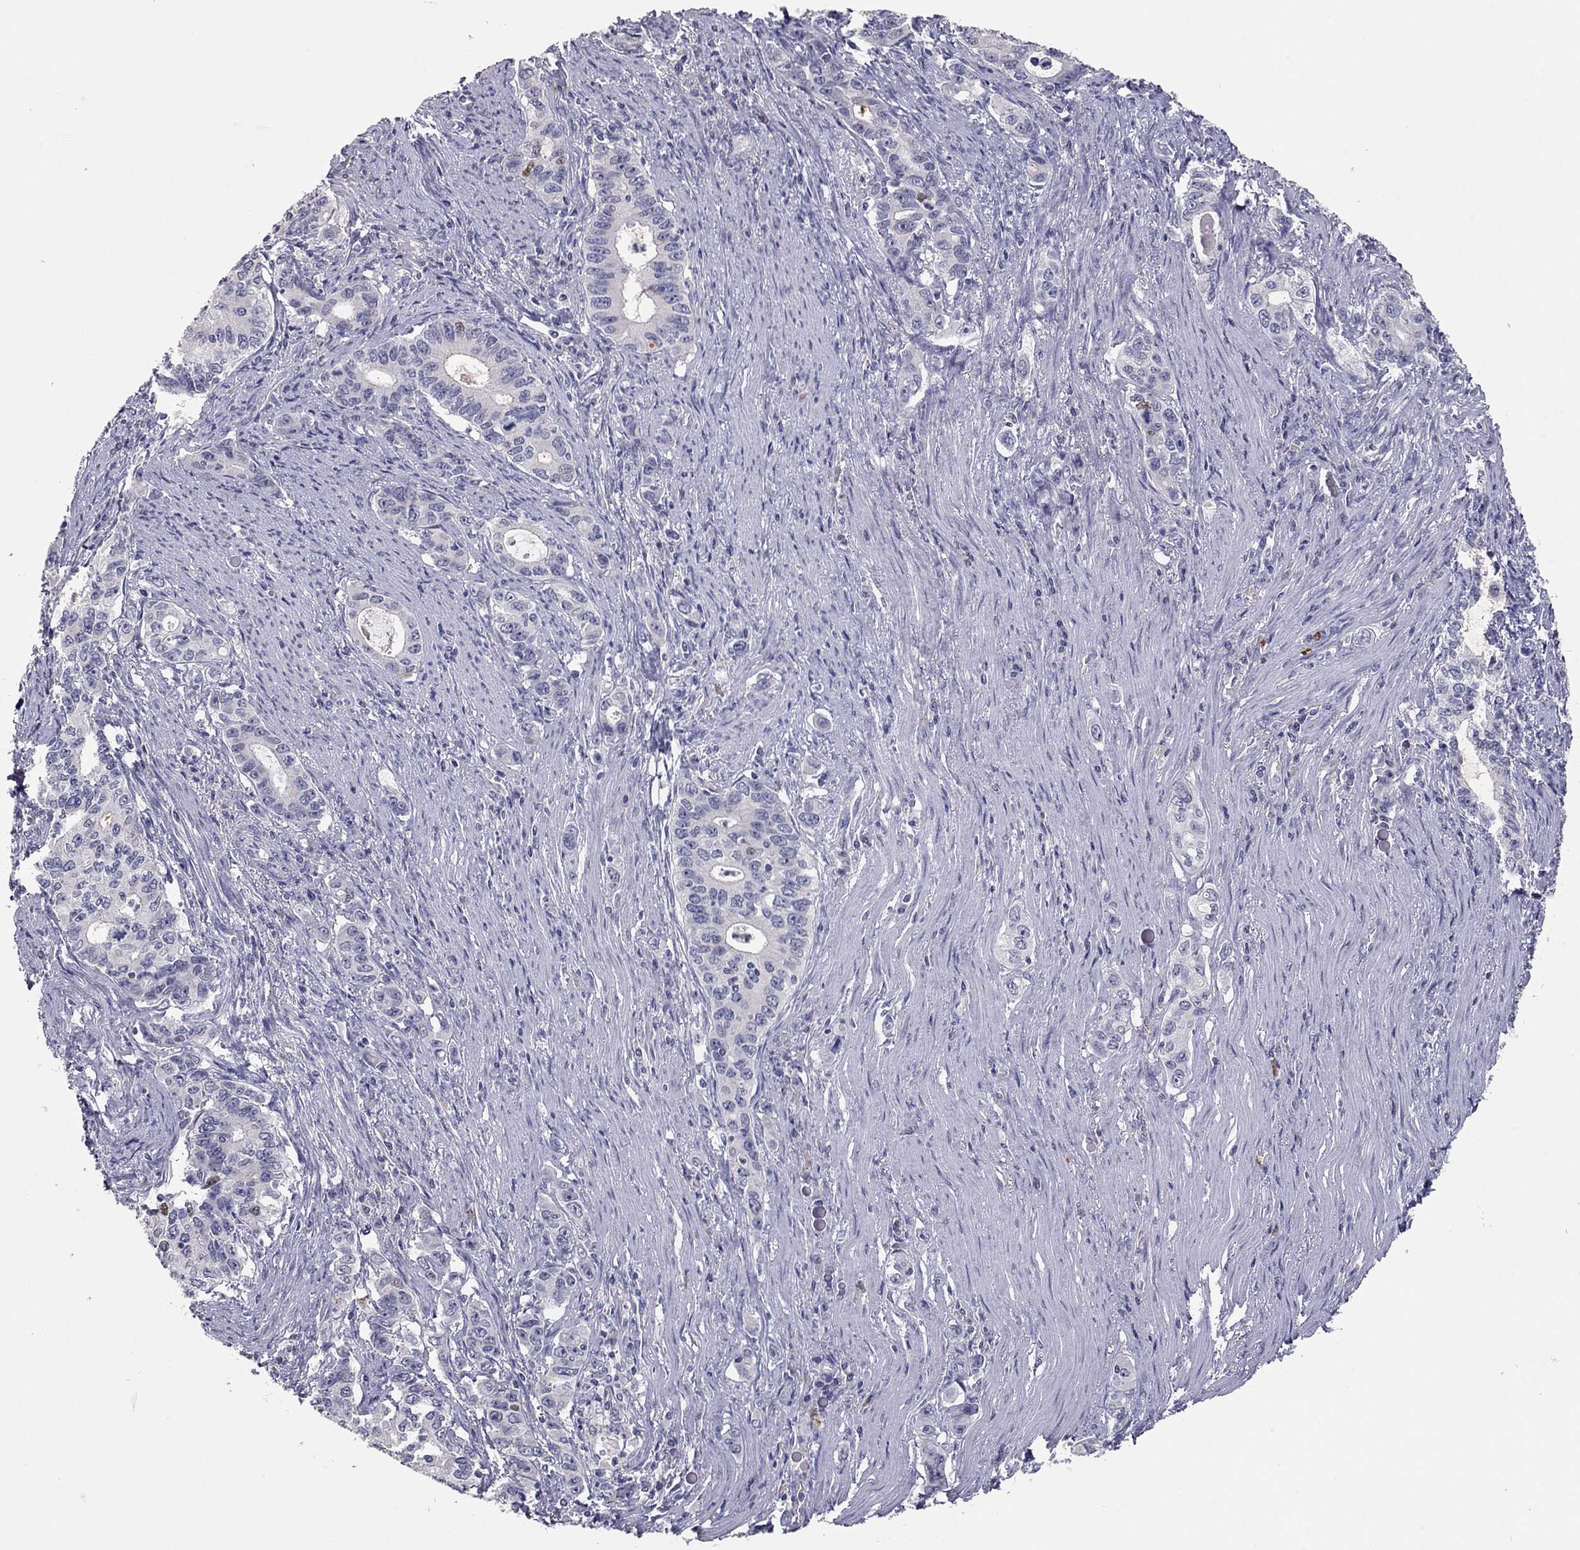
{"staining": {"intensity": "negative", "quantity": "none", "location": "none"}, "tissue": "stomach cancer", "cell_type": "Tumor cells", "image_type": "cancer", "snomed": [{"axis": "morphology", "description": "Adenocarcinoma, NOS"}, {"axis": "topography", "description": "Stomach, lower"}], "caption": "A high-resolution histopathology image shows immunohistochemistry staining of adenocarcinoma (stomach), which reveals no significant expression in tumor cells.", "gene": "SCARB1", "patient": {"sex": "female", "age": 72}}